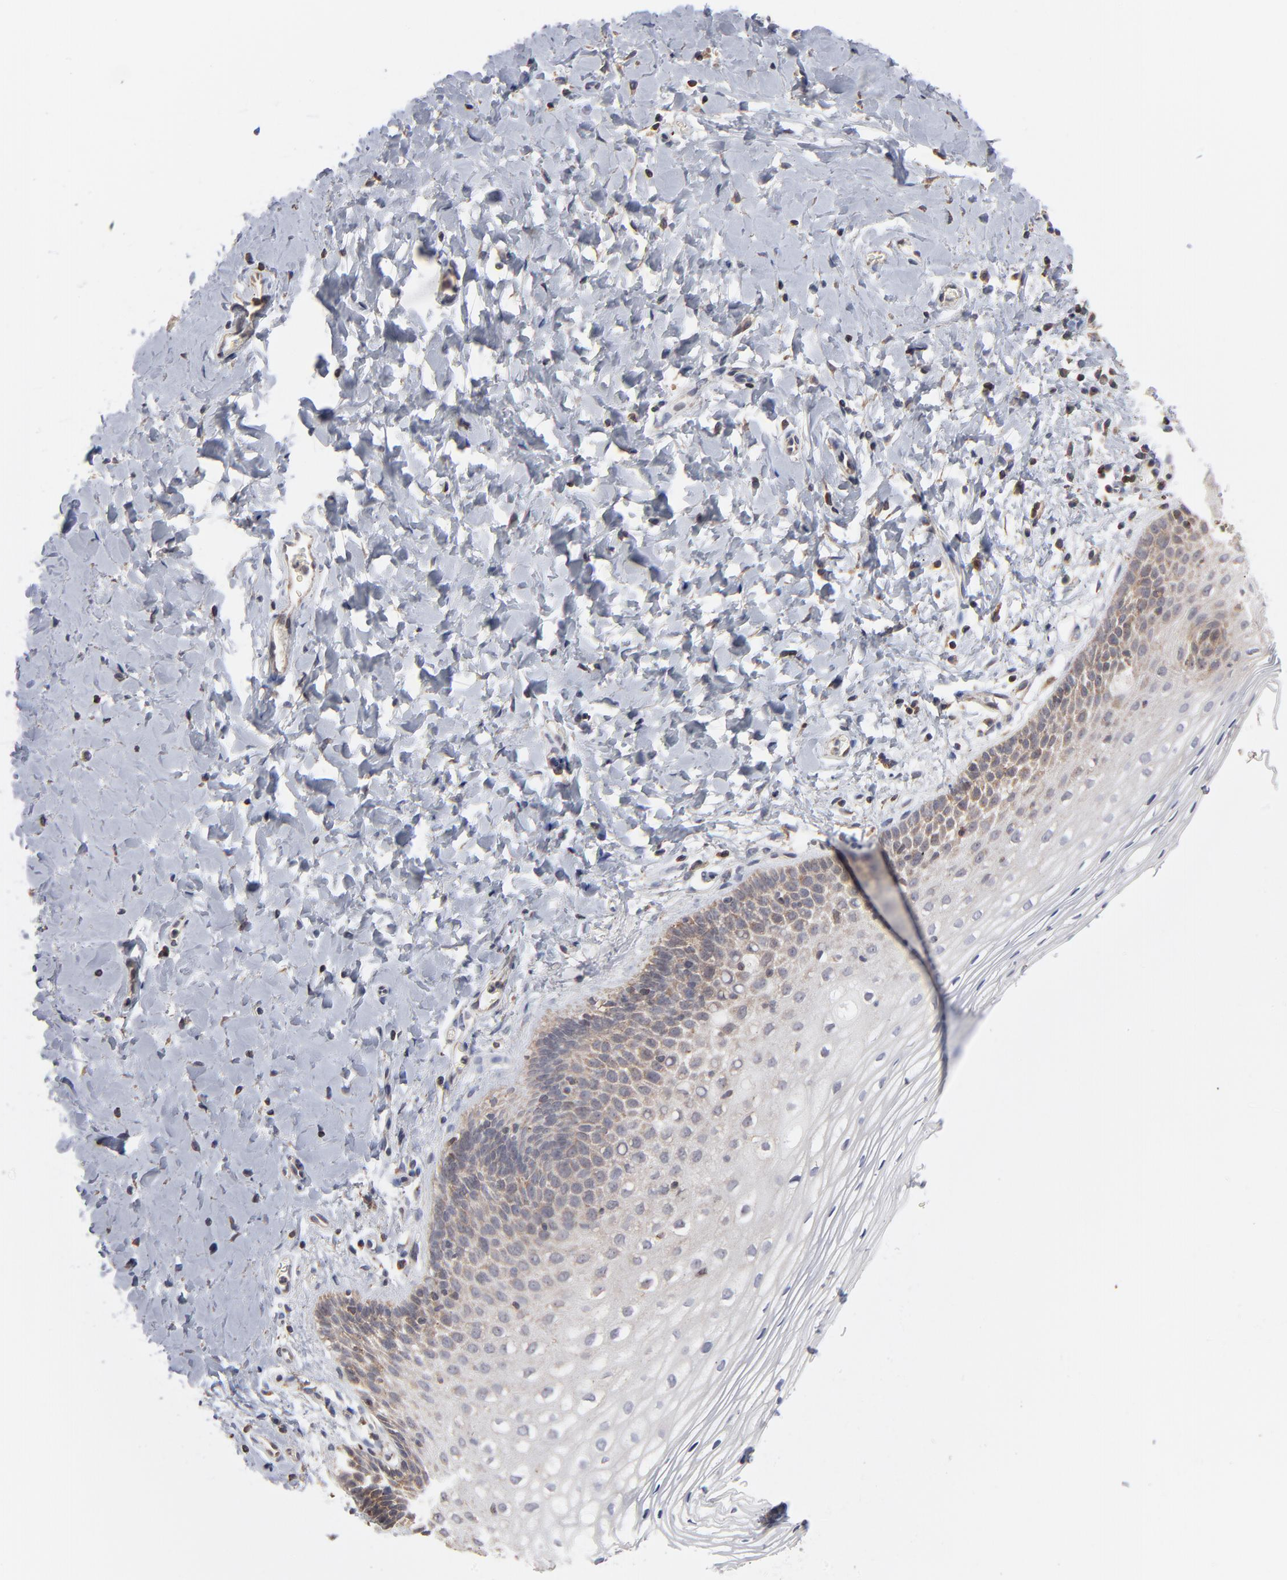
{"staining": {"intensity": "weak", "quantity": "25%-75%", "location": "cytoplasmic/membranous"}, "tissue": "vagina", "cell_type": "Squamous epithelial cells", "image_type": "normal", "snomed": [{"axis": "morphology", "description": "Normal tissue, NOS"}, {"axis": "topography", "description": "Vagina"}], "caption": "There is low levels of weak cytoplasmic/membranous positivity in squamous epithelial cells of unremarkable vagina, as demonstrated by immunohistochemical staining (brown color).", "gene": "RNF213", "patient": {"sex": "female", "age": 55}}